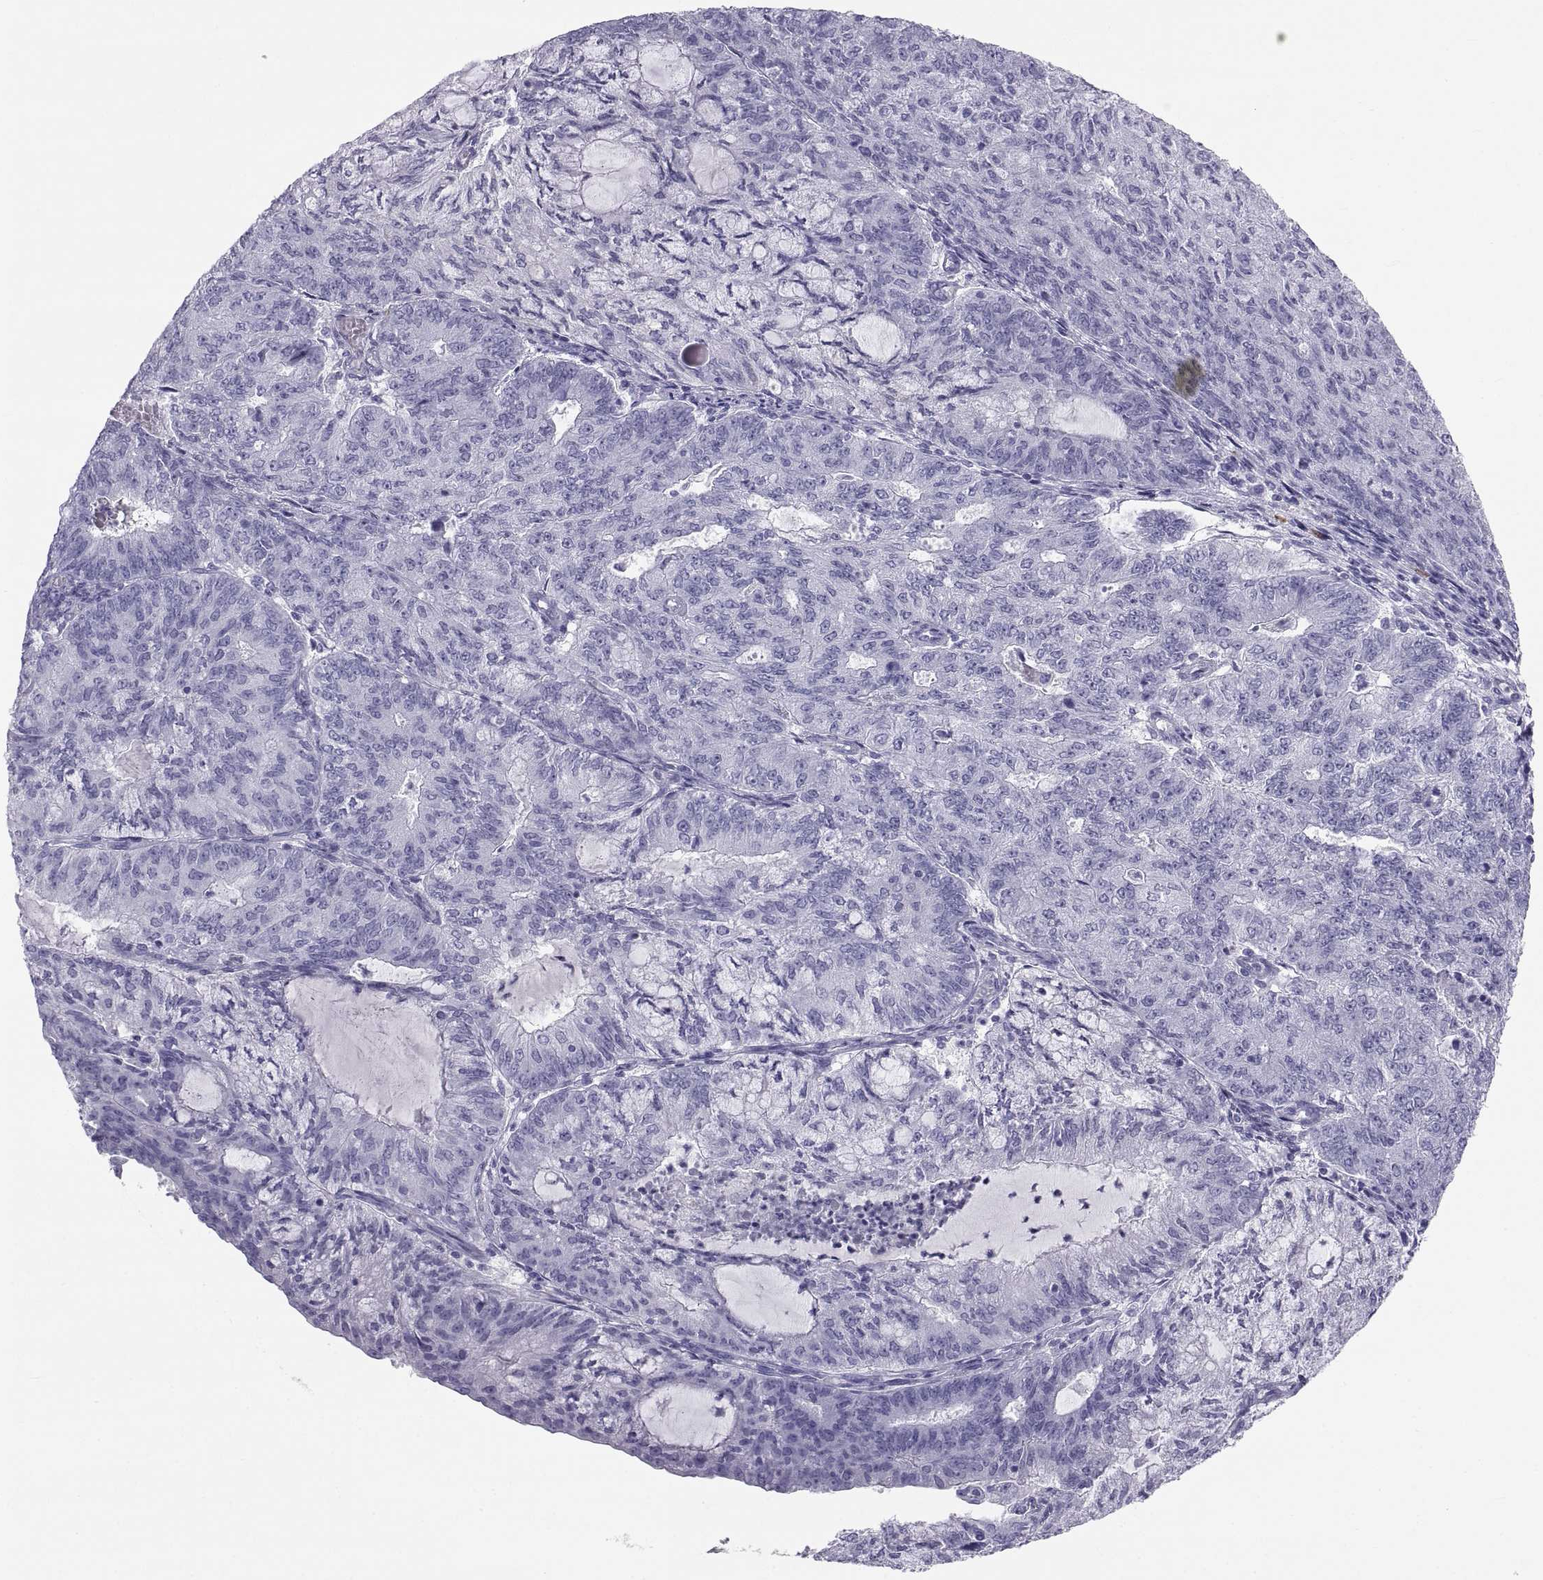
{"staining": {"intensity": "negative", "quantity": "none", "location": "none"}, "tissue": "endometrial cancer", "cell_type": "Tumor cells", "image_type": "cancer", "snomed": [{"axis": "morphology", "description": "Adenocarcinoma, NOS"}, {"axis": "topography", "description": "Endometrium"}], "caption": "An IHC histopathology image of endometrial cancer (adenocarcinoma) is shown. There is no staining in tumor cells of endometrial cancer (adenocarcinoma).", "gene": "CT47A10", "patient": {"sex": "female", "age": 82}}